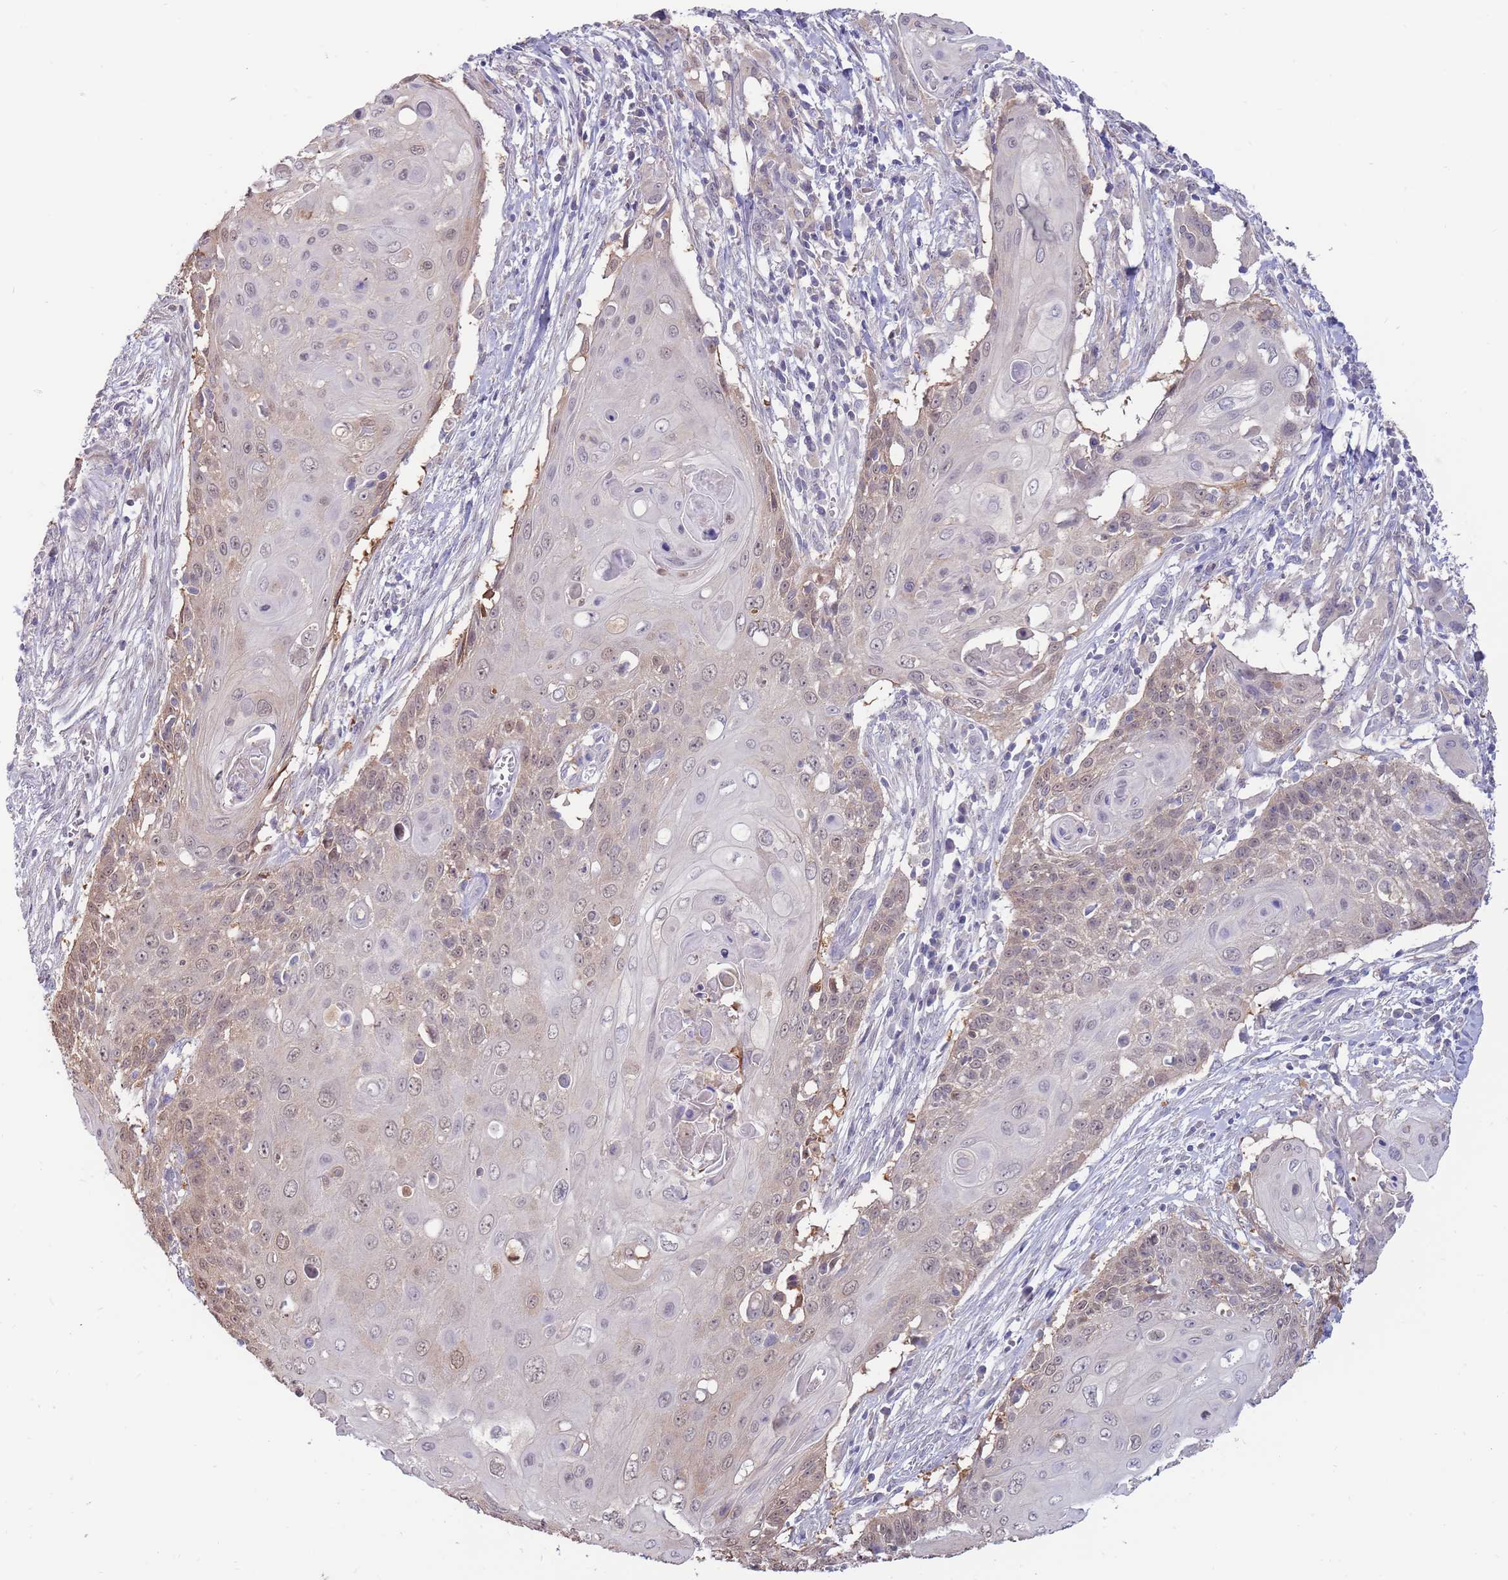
{"staining": {"intensity": "weak", "quantity": "25%-75%", "location": "cytoplasmic/membranous,nuclear"}, "tissue": "cervical cancer", "cell_type": "Tumor cells", "image_type": "cancer", "snomed": [{"axis": "morphology", "description": "Squamous cell carcinoma, NOS"}, {"axis": "topography", "description": "Cervix"}], "caption": "Tumor cells demonstrate low levels of weak cytoplasmic/membranous and nuclear expression in about 25%-75% of cells in cervical cancer (squamous cell carcinoma).", "gene": "AP5S1", "patient": {"sex": "female", "age": 39}}